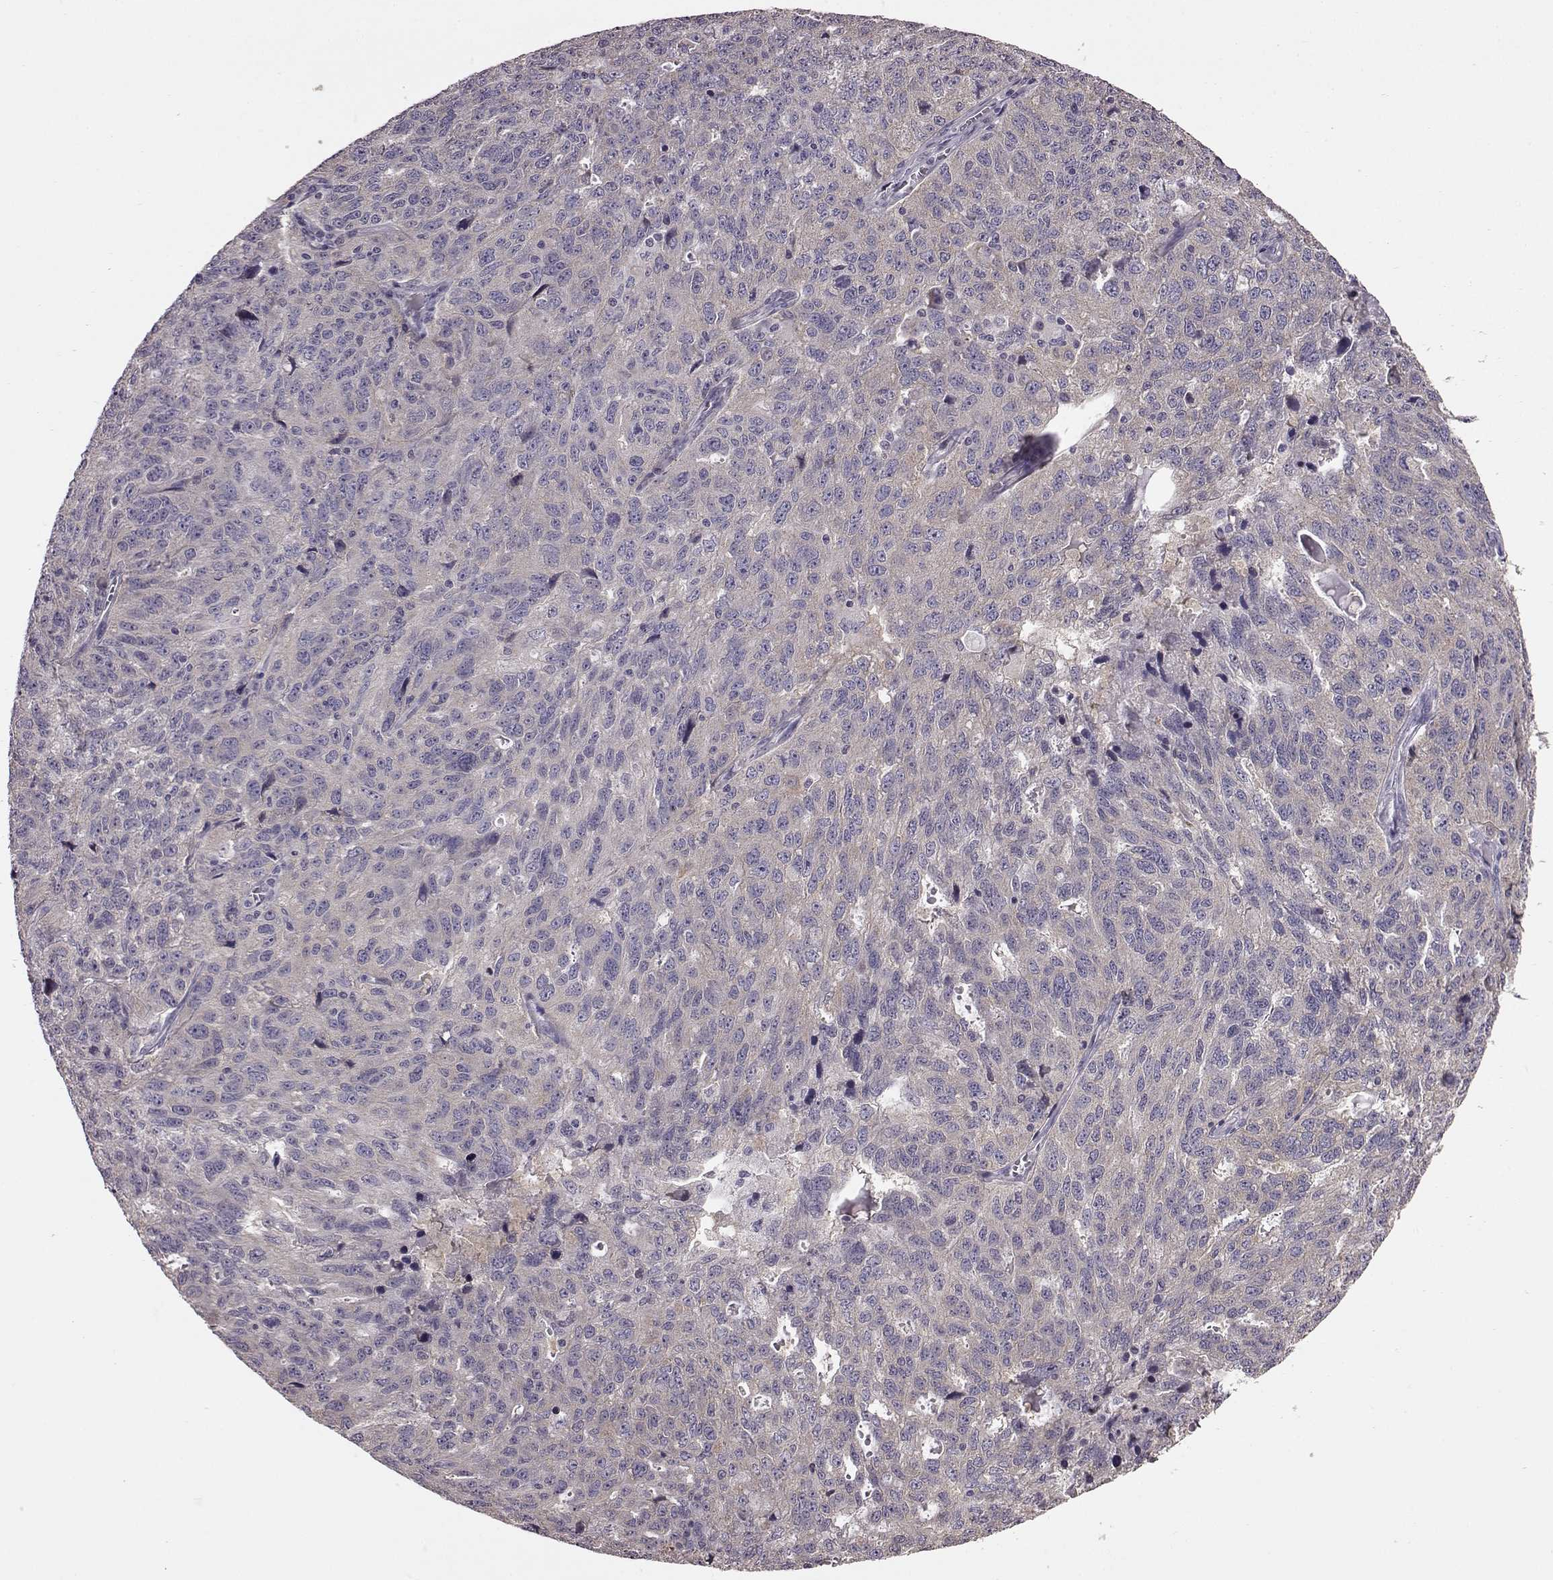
{"staining": {"intensity": "negative", "quantity": "none", "location": "none"}, "tissue": "ovarian cancer", "cell_type": "Tumor cells", "image_type": "cancer", "snomed": [{"axis": "morphology", "description": "Cystadenocarcinoma, serous, NOS"}, {"axis": "topography", "description": "Ovary"}], "caption": "The immunohistochemistry (IHC) micrograph has no significant staining in tumor cells of serous cystadenocarcinoma (ovarian) tissue.", "gene": "ADGRG2", "patient": {"sex": "female", "age": 71}}